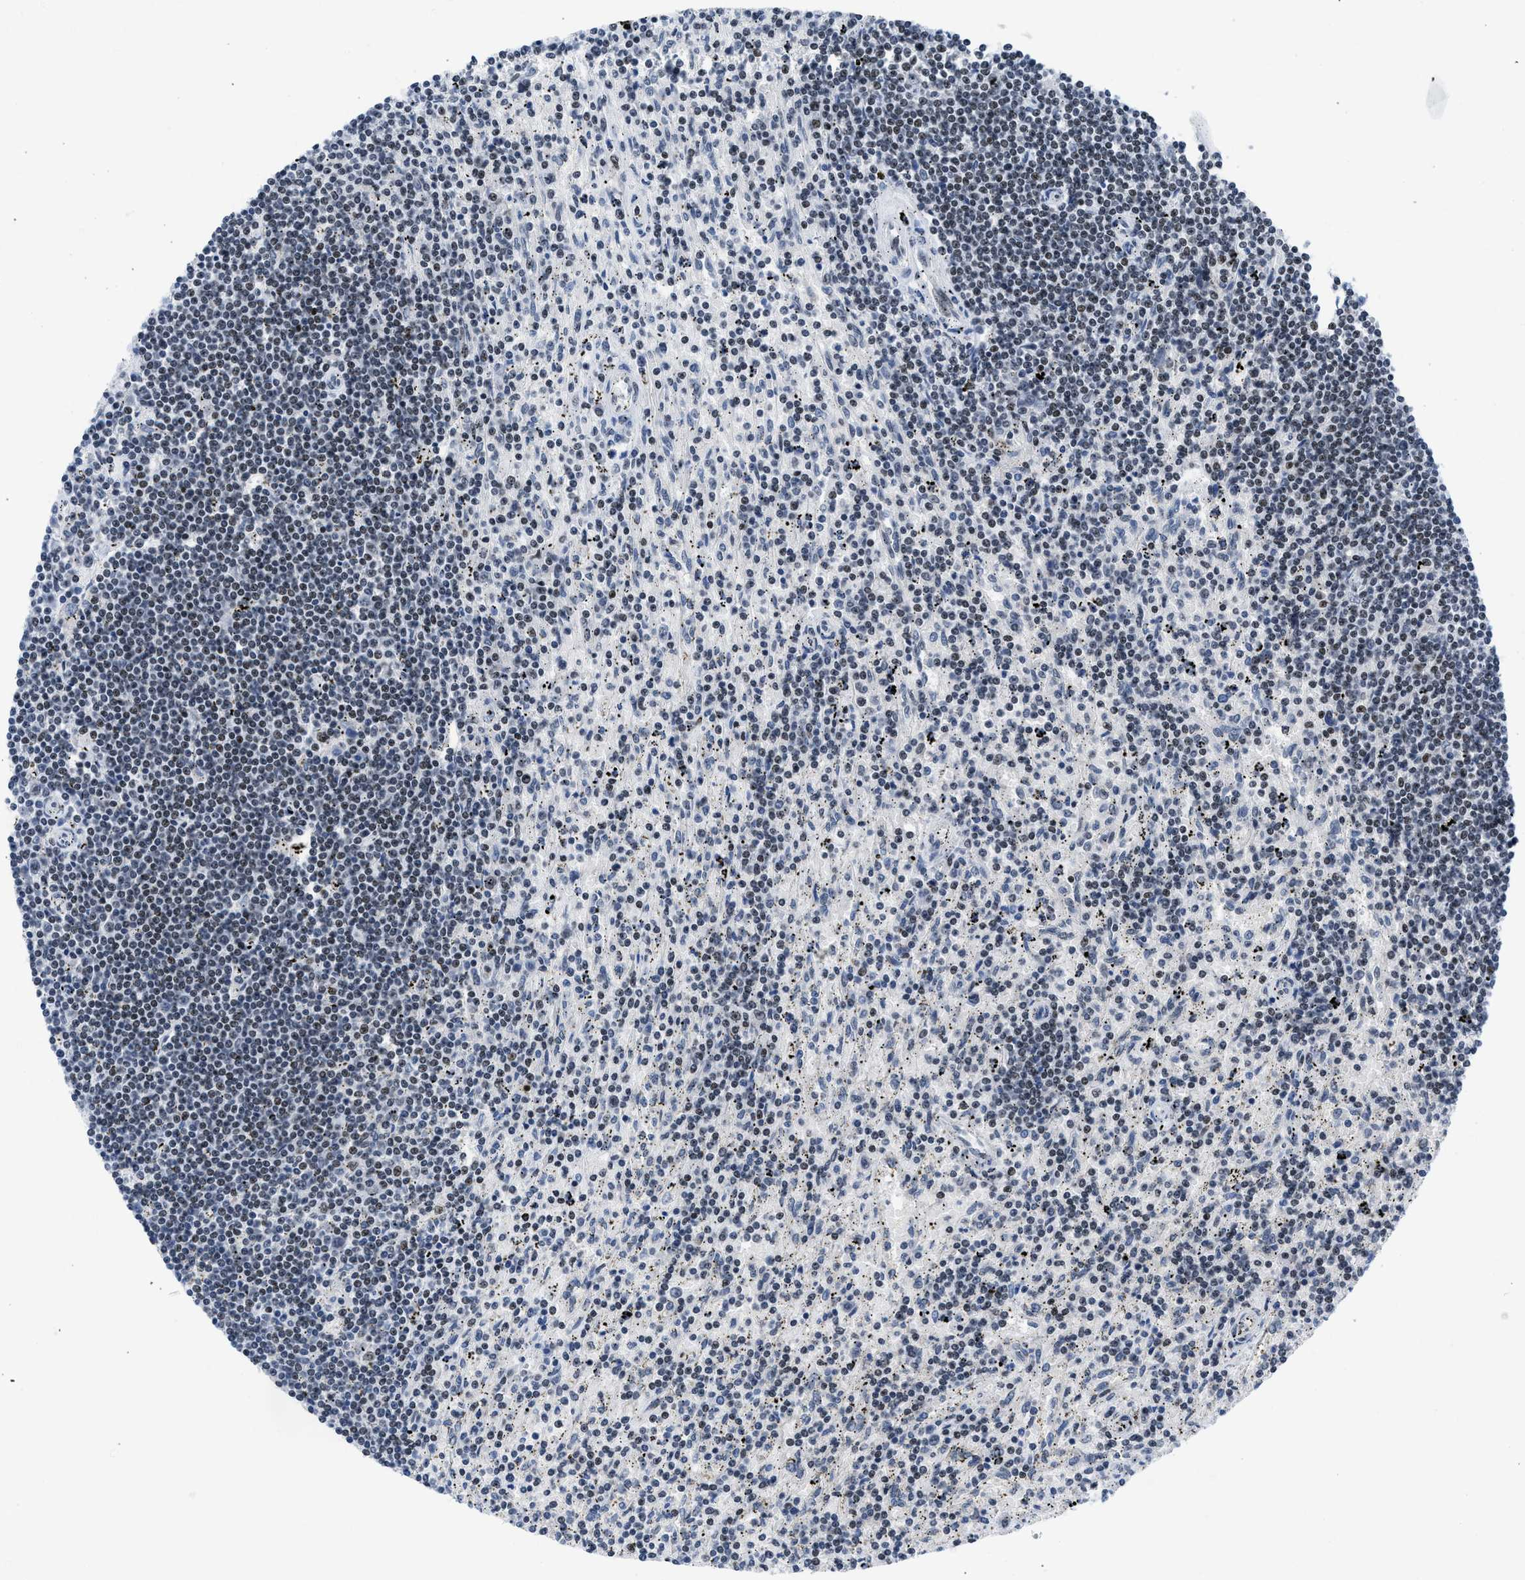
{"staining": {"intensity": "weak", "quantity": "<25%", "location": "nuclear"}, "tissue": "lymphoma", "cell_type": "Tumor cells", "image_type": "cancer", "snomed": [{"axis": "morphology", "description": "Malignant lymphoma, non-Hodgkin's type, Low grade"}, {"axis": "topography", "description": "Spleen"}], "caption": "Lymphoma was stained to show a protein in brown. There is no significant staining in tumor cells.", "gene": "TERF2IP", "patient": {"sex": "male", "age": 76}}